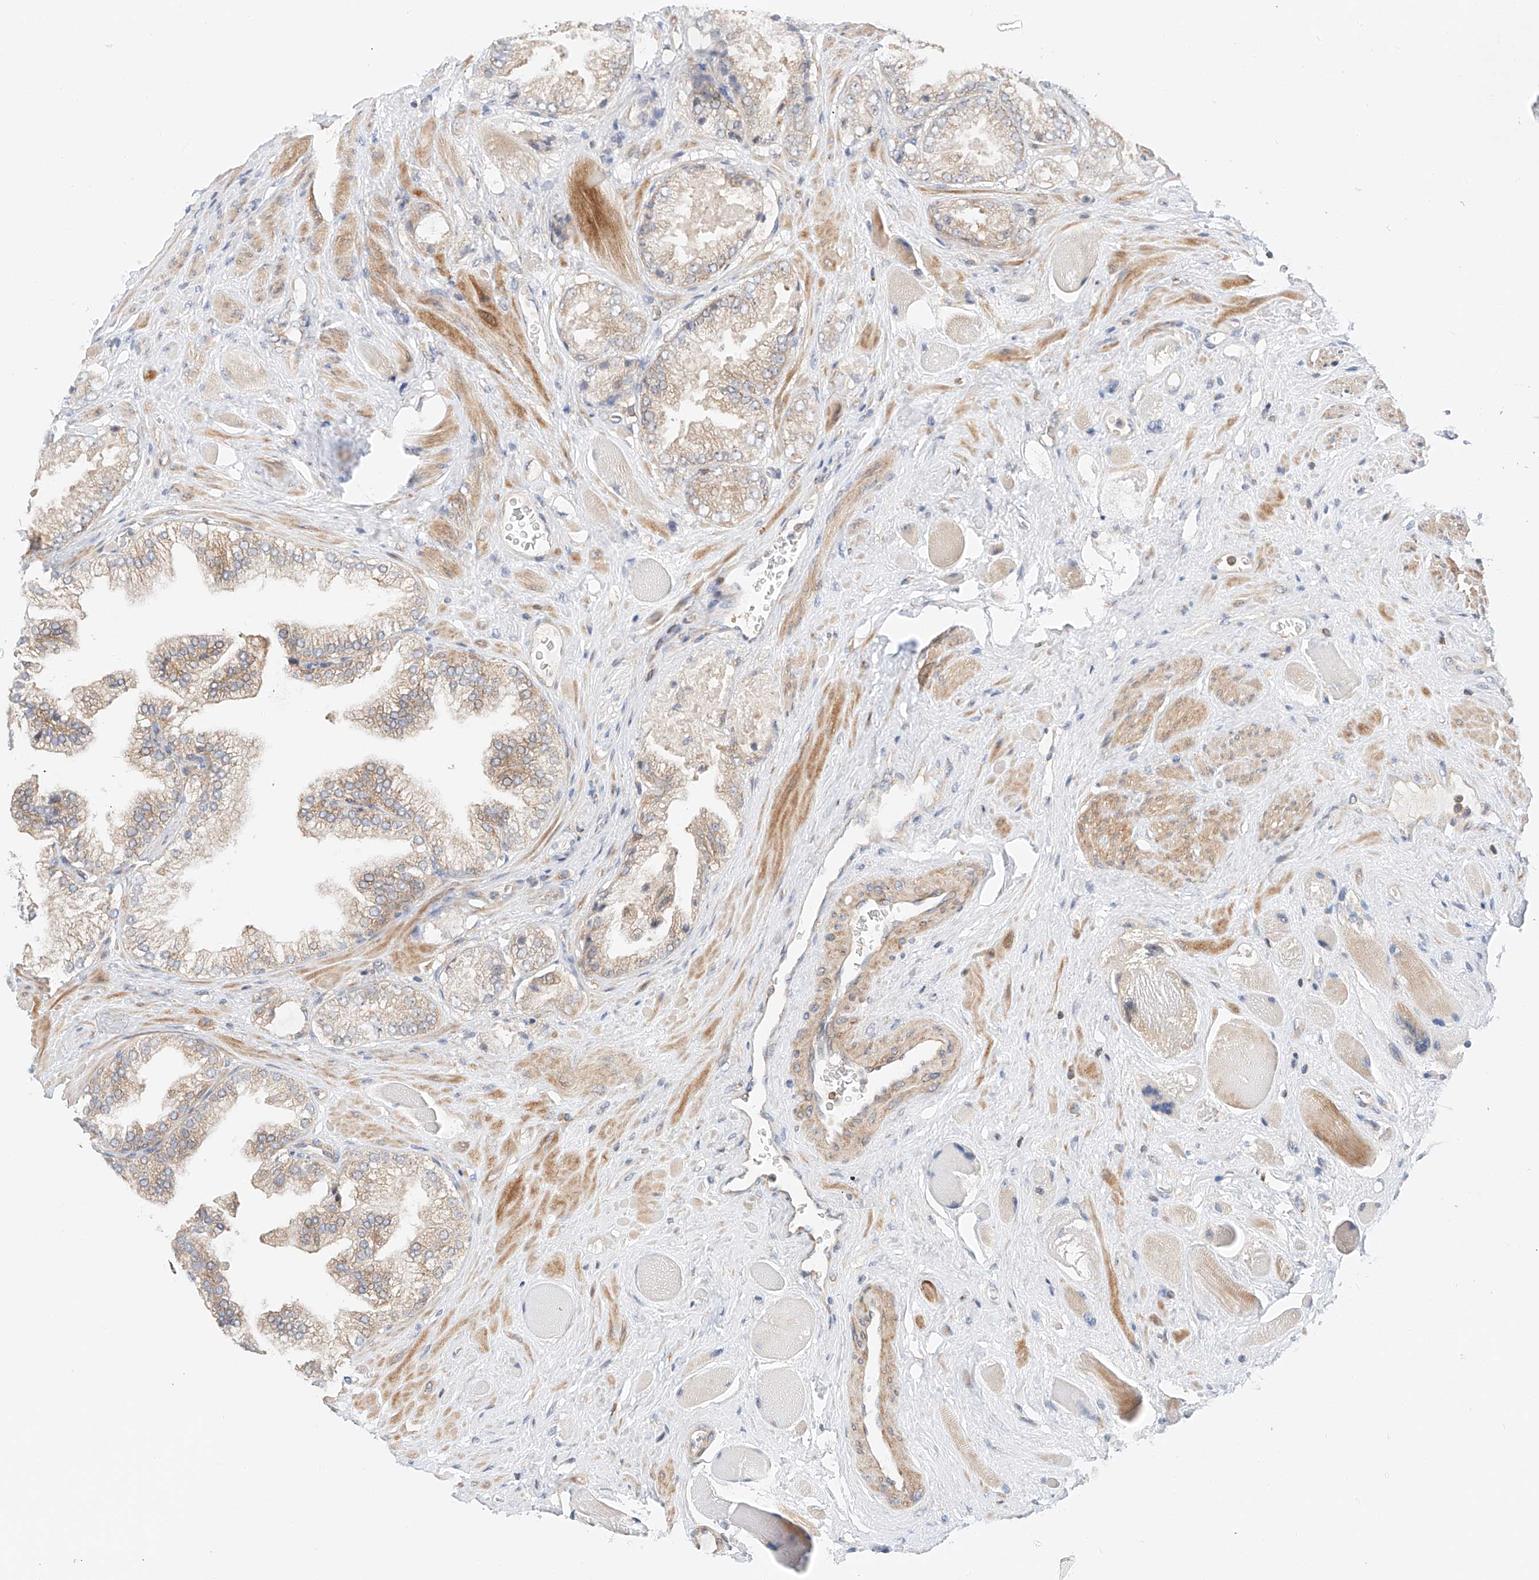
{"staining": {"intensity": "negative", "quantity": "none", "location": "none"}, "tissue": "prostate cancer", "cell_type": "Tumor cells", "image_type": "cancer", "snomed": [{"axis": "morphology", "description": "Adenocarcinoma, High grade"}, {"axis": "topography", "description": "Prostate"}], "caption": "The micrograph reveals no staining of tumor cells in prostate cancer (high-grade adenocarcinoma).", "gene": "MFN2", "patient": {"sex": "male", "age": 58}}